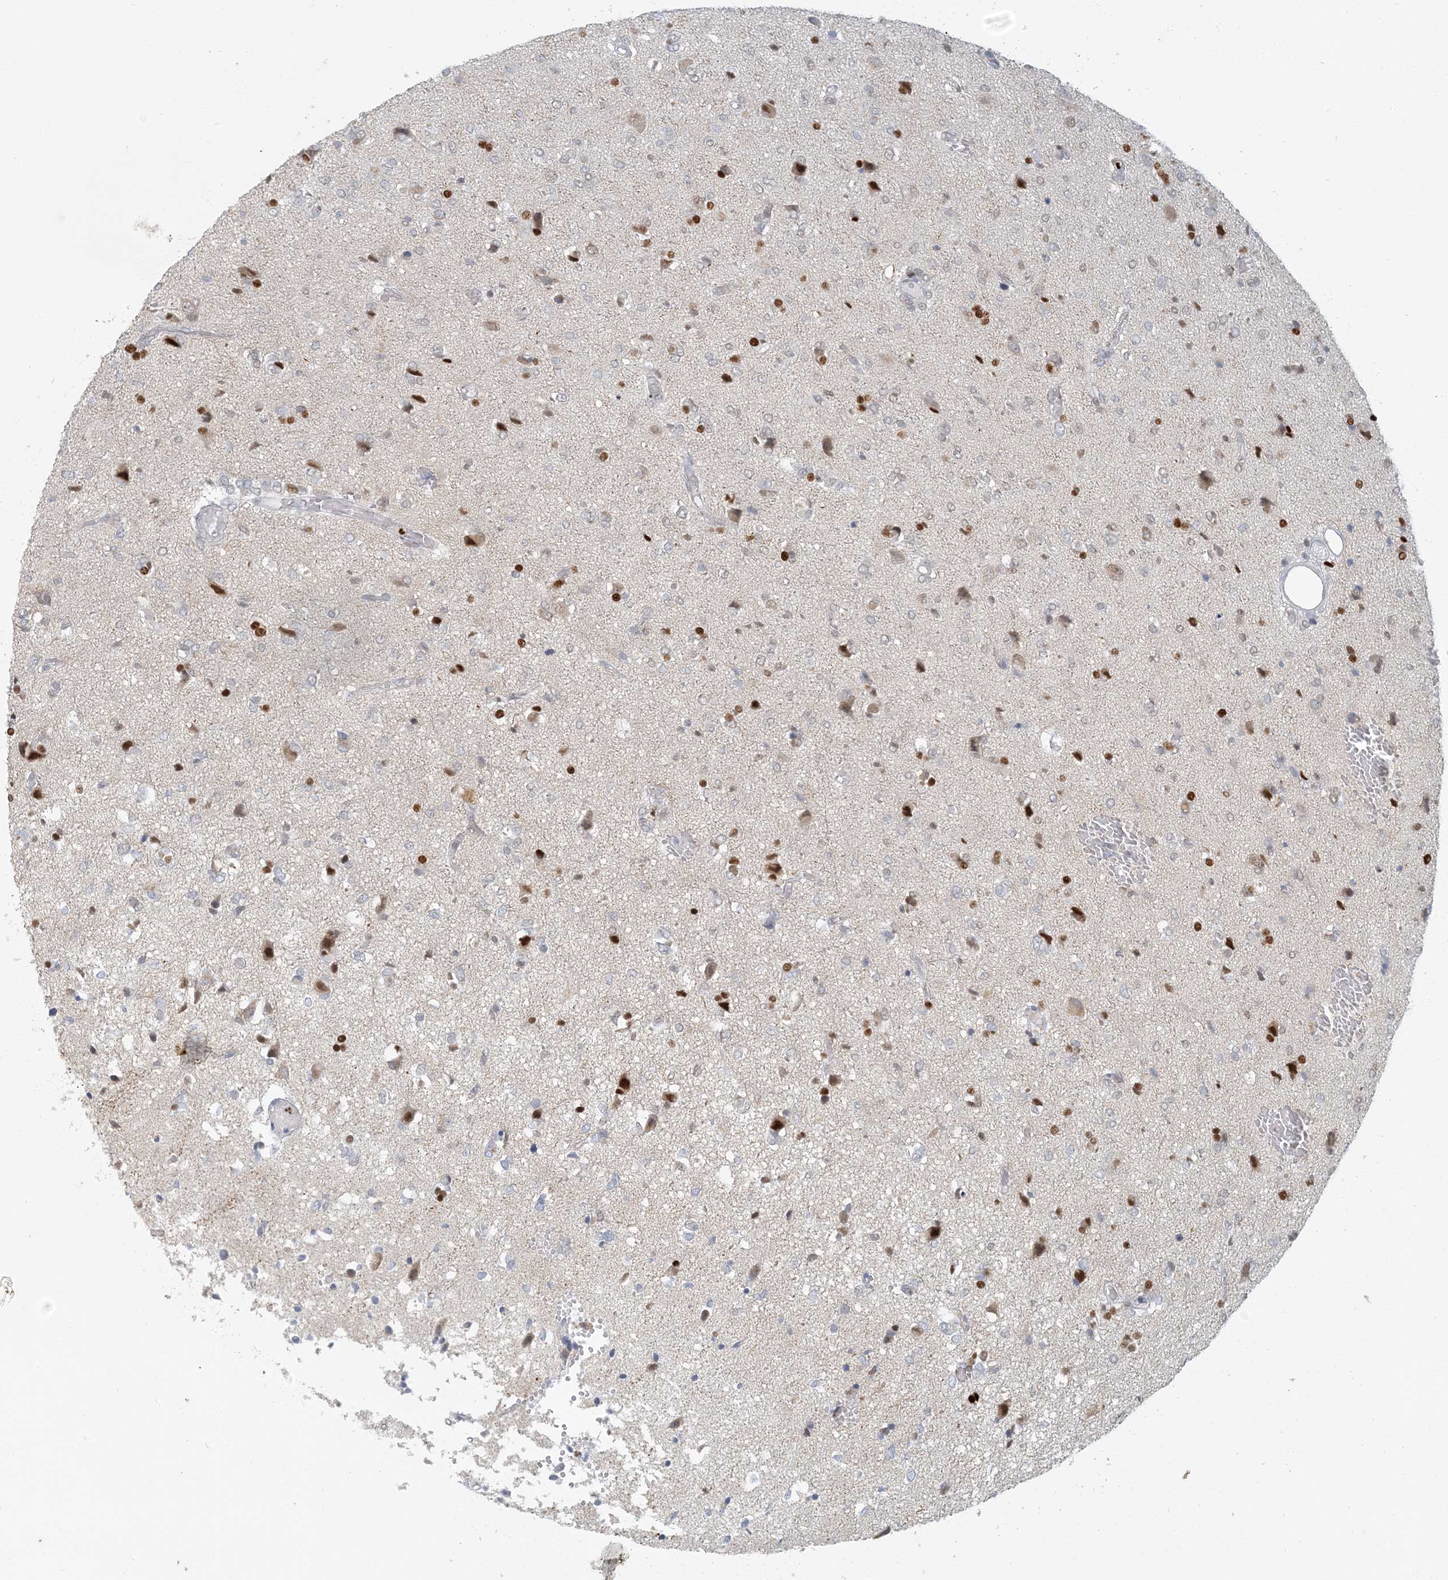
{"staining": {"intensity": "moderate", "quantity": "<25%", "location": "nuclear"}, "tissue": "glioma", "cell_type": "Tumor cells", "image_type": "cancer", "snomed": [{"axis": "morphology", "description": "Glioma, malignant, High grade"}, {"axis": "topography", "description": "Brain"}], "caption": "This is an image of immunohistochemistry staining of glioma, which shows moderate staining in the nuclear of tumor cells.", "gene": "AK9", "patient": {"sex": "female", "age": 59}}